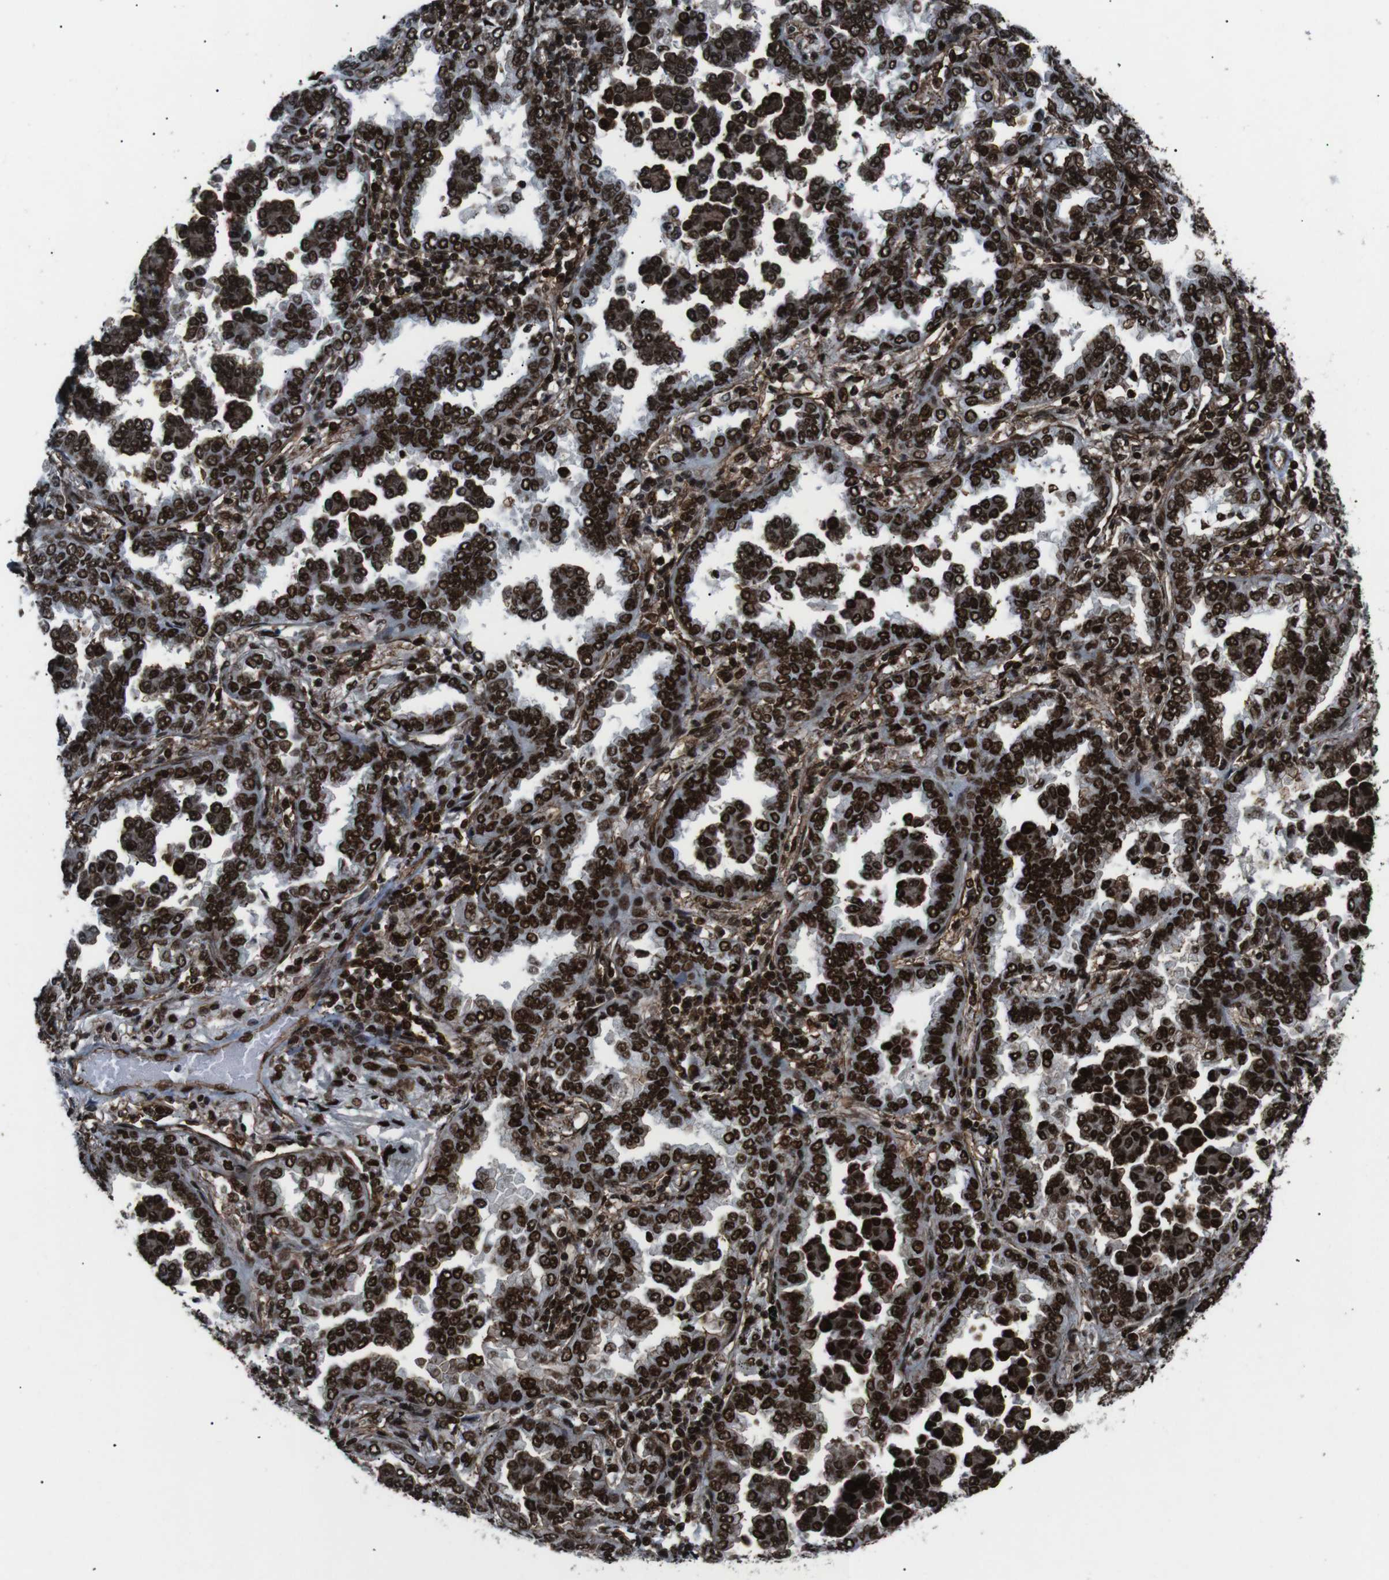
{"staining": {"intensity": "strong", "quantity": ">75%", "location": "cytoplasmic/membranous,nuclear"}, "tissue": "lung cancer", "cell_type": "Tumor cells", "image_type": "cancer", "snomed": [{"axis": "morphology", "description": "Normal tissue, NOS"}, {"axis": "morphology", "description": "Adenocarcinoma, NOS"}, {"axis": "topography", "description": "Lung"}], "caption": "Strong cytoplasmic/membranous and nuclear protein positivity is seen in about >75% of tumor cells in adenocarcinoma (lung). (DAB IHC with brightfield microscopy, high magnification).", "gene": "HNRNPU", "patient": {"sex": "male", "age": 59}}